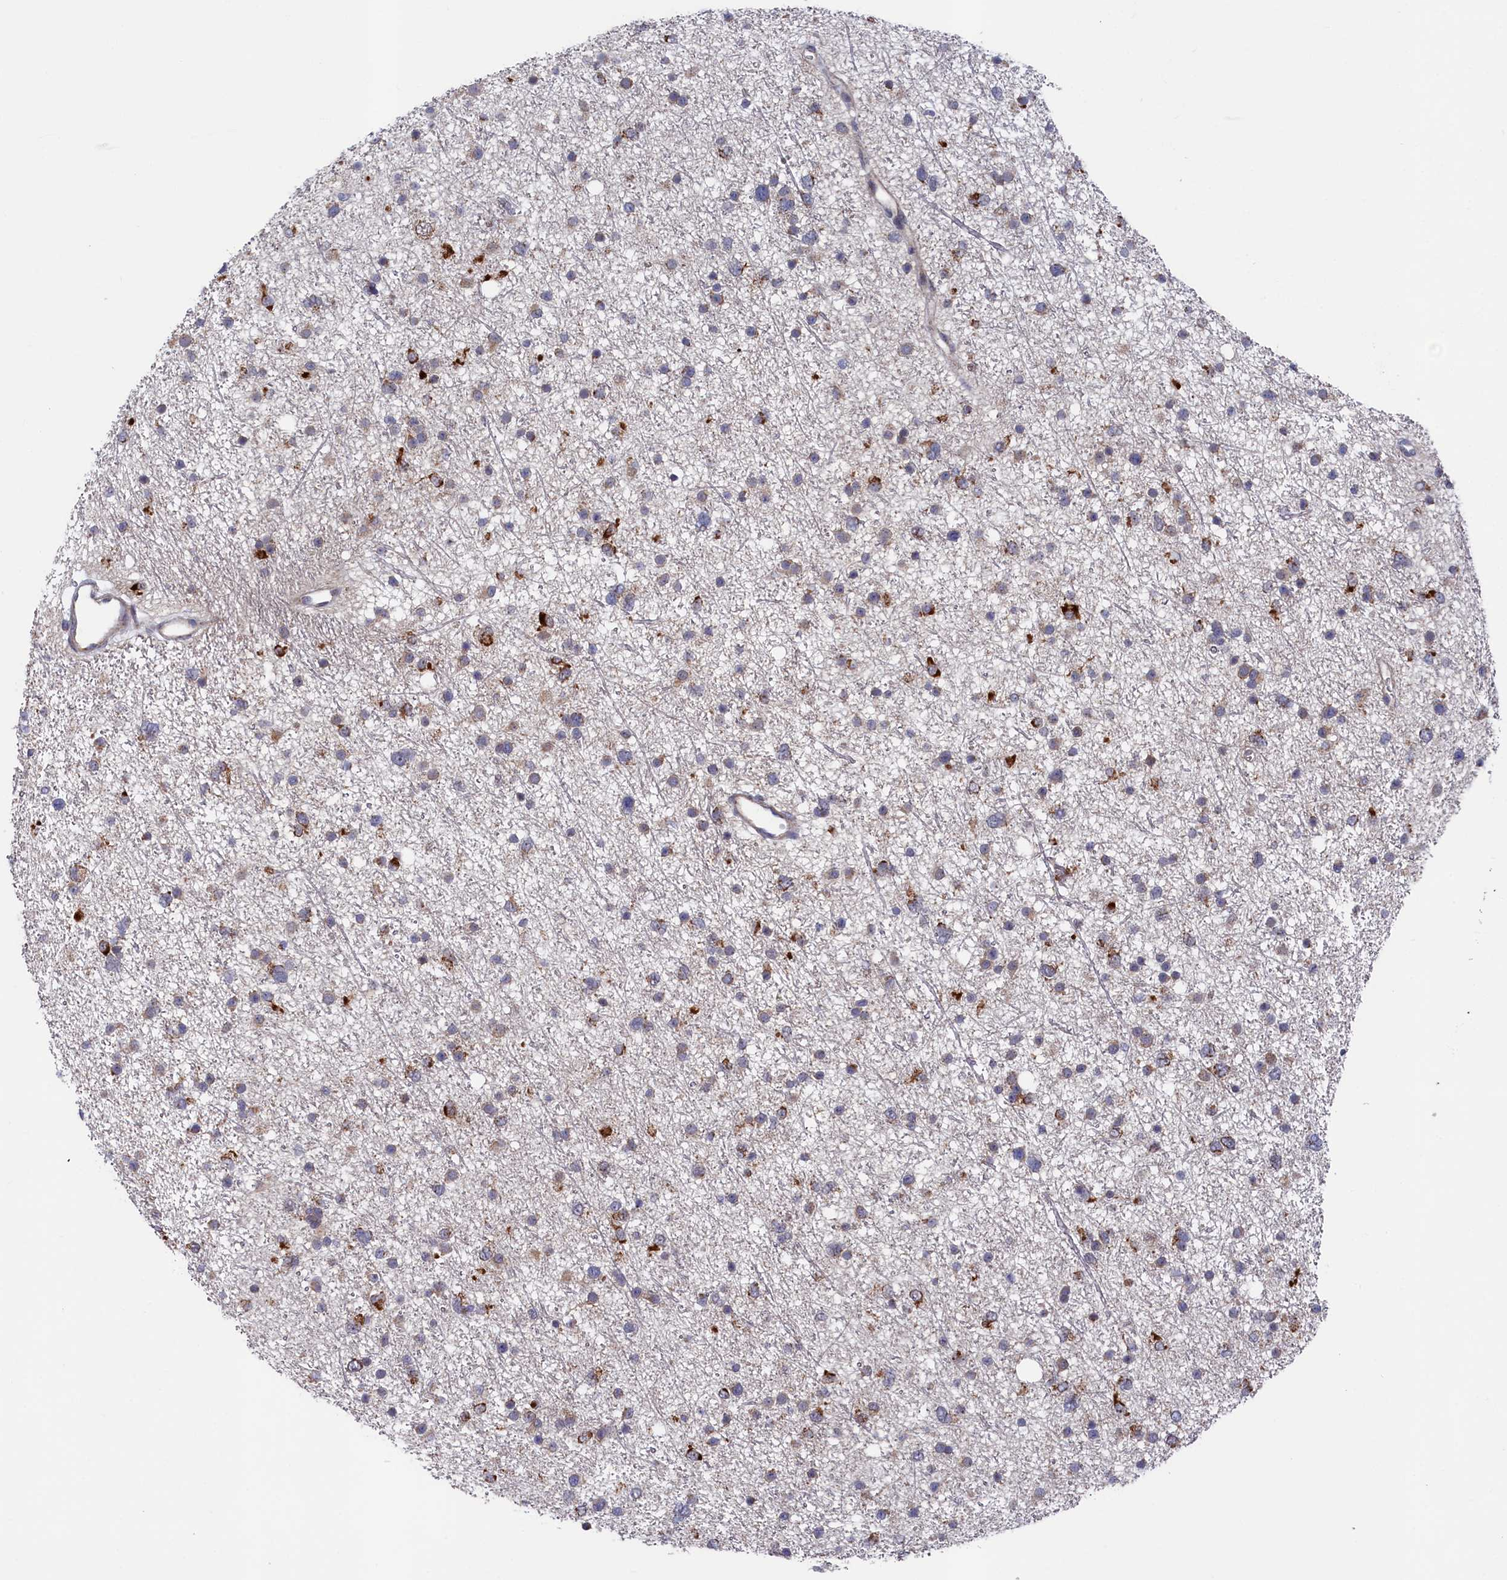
{"staining": {"intensity": "moderate", "quantity": "<25%", "location": "cytoplasmic/membranous"}, "tissue": "glioma", "cell_type": "Tumor cells", "image_type": "cancer", "snomed": [{"axis": "morphology", "description": "Glioma, malignant, Low grade"}, {"axis": "topography", "description": "Cerebral cortex"}], "caption": "Moderate cytoplasmic/membranous protein staining is present in approximately <25% of tumor cells in low-grade glioma (malignant). Using DAB (3,3'-diaminobenzidine) (brown) and hematoxylin (blue) stains, captured at high magnification using brightfield microscopy.", "gene": "CHCHD1", "patient": {"sex": "female", "age": 39}}